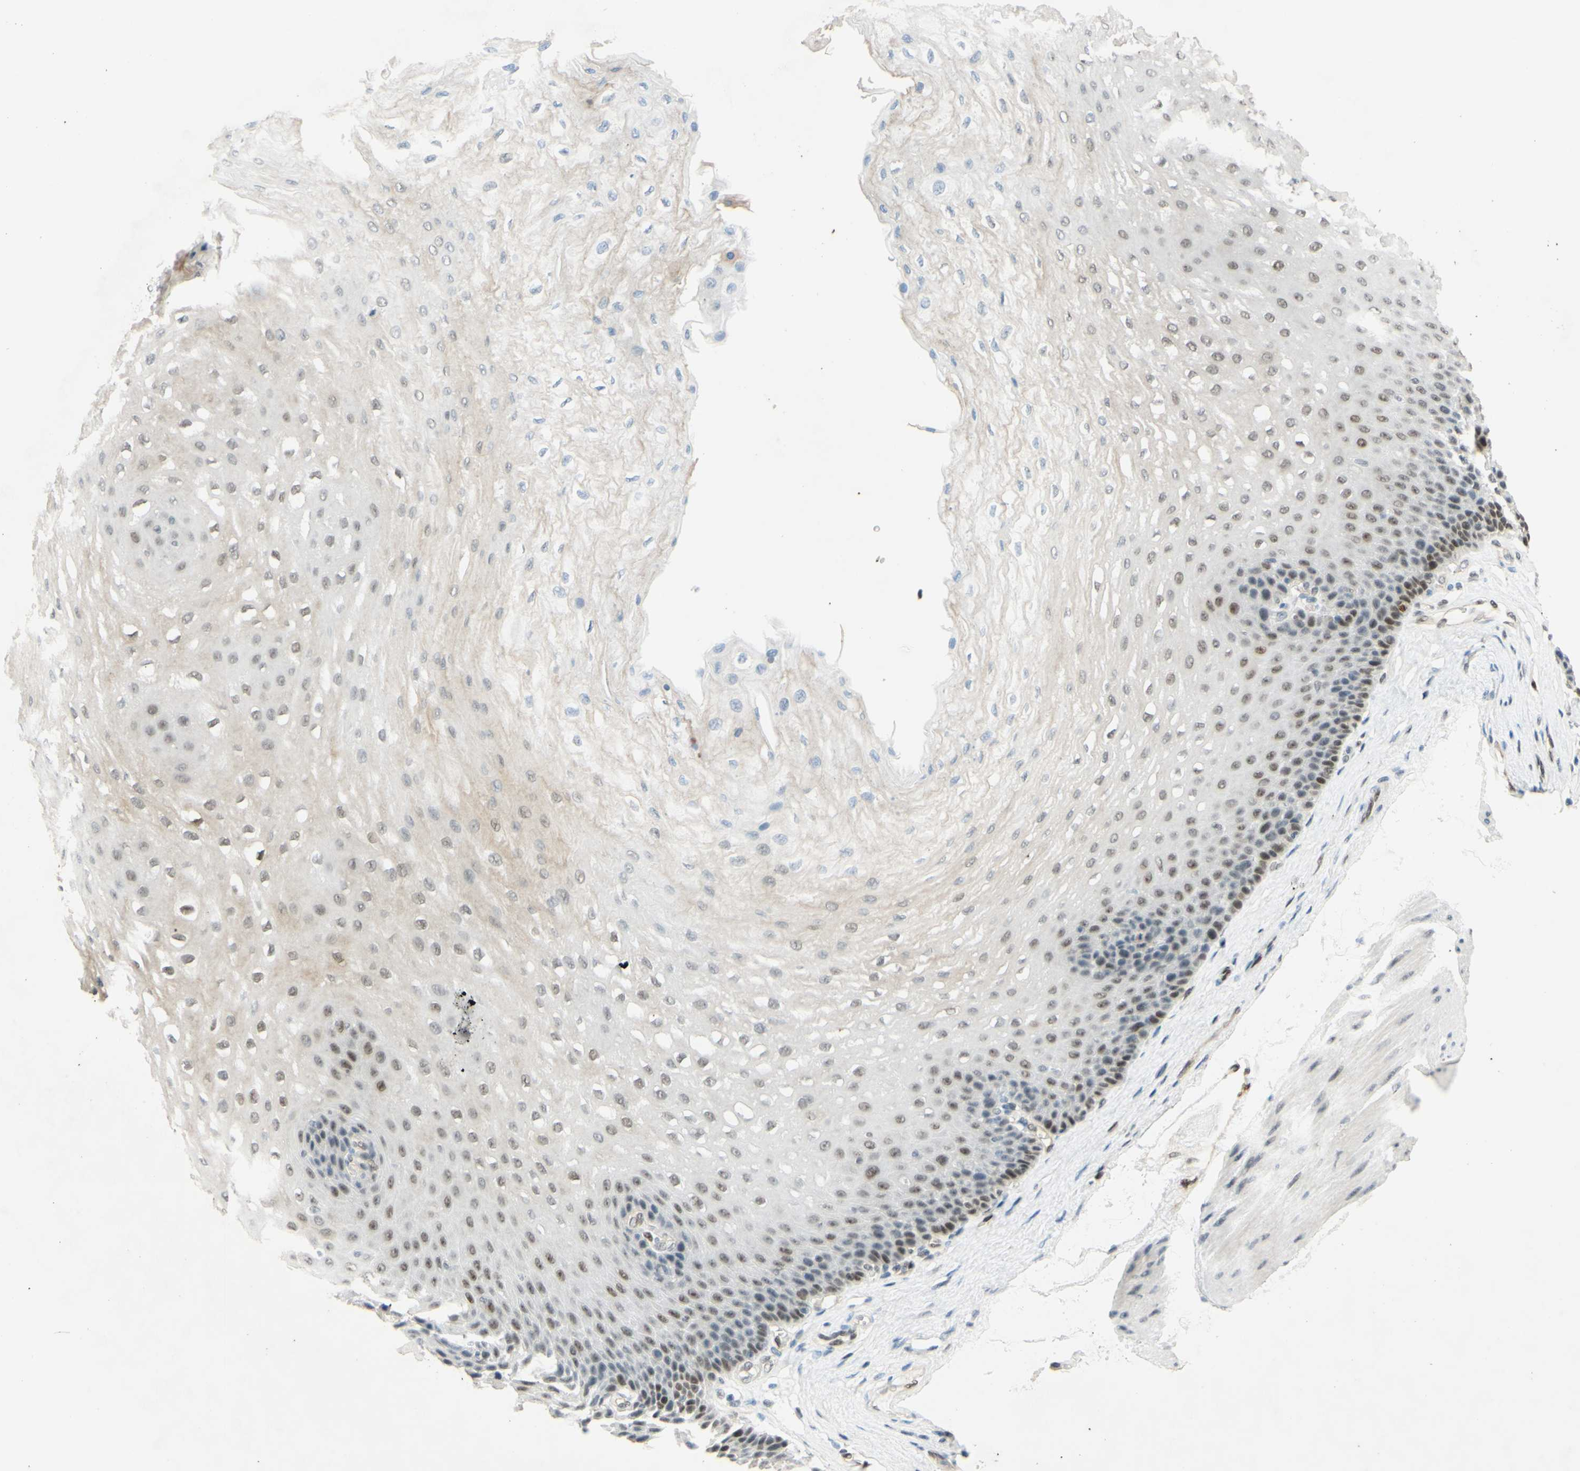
{"staining": {"intensity": "moderate", "quantity": "25%-75%", "location": "nuclear"}, "tissue": "esophagus", "cell_type": "Squamous epithelial cells", "image_type": "normal", "snomed": [{"axis": "morphology", "description": "Normal tissue, NOS"}, {"axis": "topography", "description": "Esophagus"}], "caption": "Immunohistochemistry photomicrograph of benign esophagus: human esophagus stained using immunohistochemistry shows medium levels of moderate protein expression localized specifically in the nuclear of squamous epithelial cells, appearing as a nuclear brown color.", "gene": "POLB", "patient": {"sex": "female", "age": 72}}